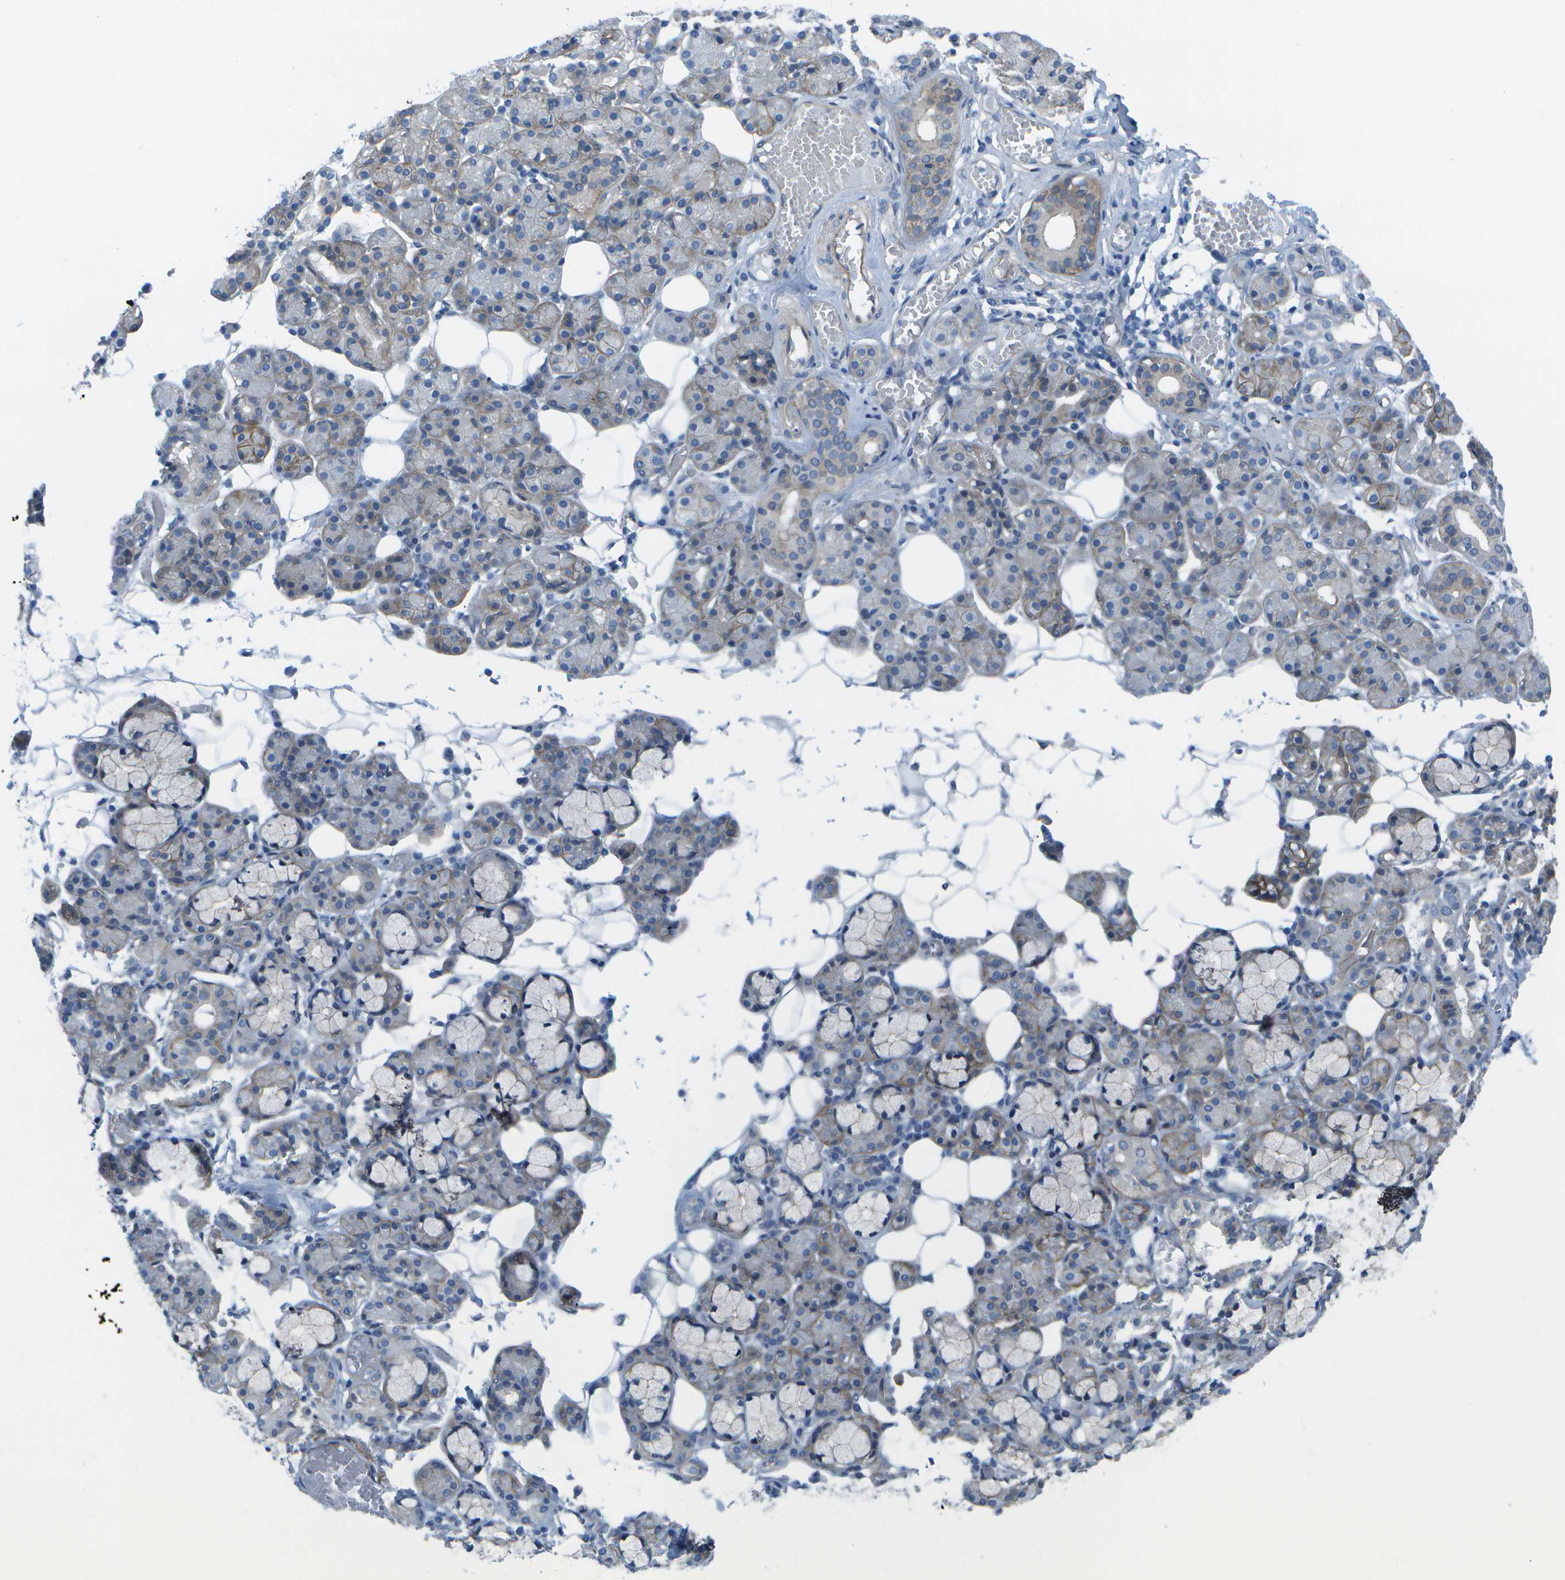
{"staining": {"intensity": "moderate", "quantity": "25%-75%", "location": "cytoplasmic/membranous"}, "tissue": "salivary gland", "cell_type": "Glandular cells", "image_type": "normal", "snomed": [{"axis": "morphology", "description": "Normal tissue, NOS"}, {"axis": "topography", "description": "Salivary gland"}], "caption": "A histopathology image of human salivary gland stained for a protein demonstrates moderate cytoplasmic/membranous brown staining in glandular cells. The staining was performed using DAB, with brown indicating positive protein expression. Nuclei are stained blue with hematoxylin.", "gene": "SORBS3", "patient": {"sex": "male", "age": 63}}